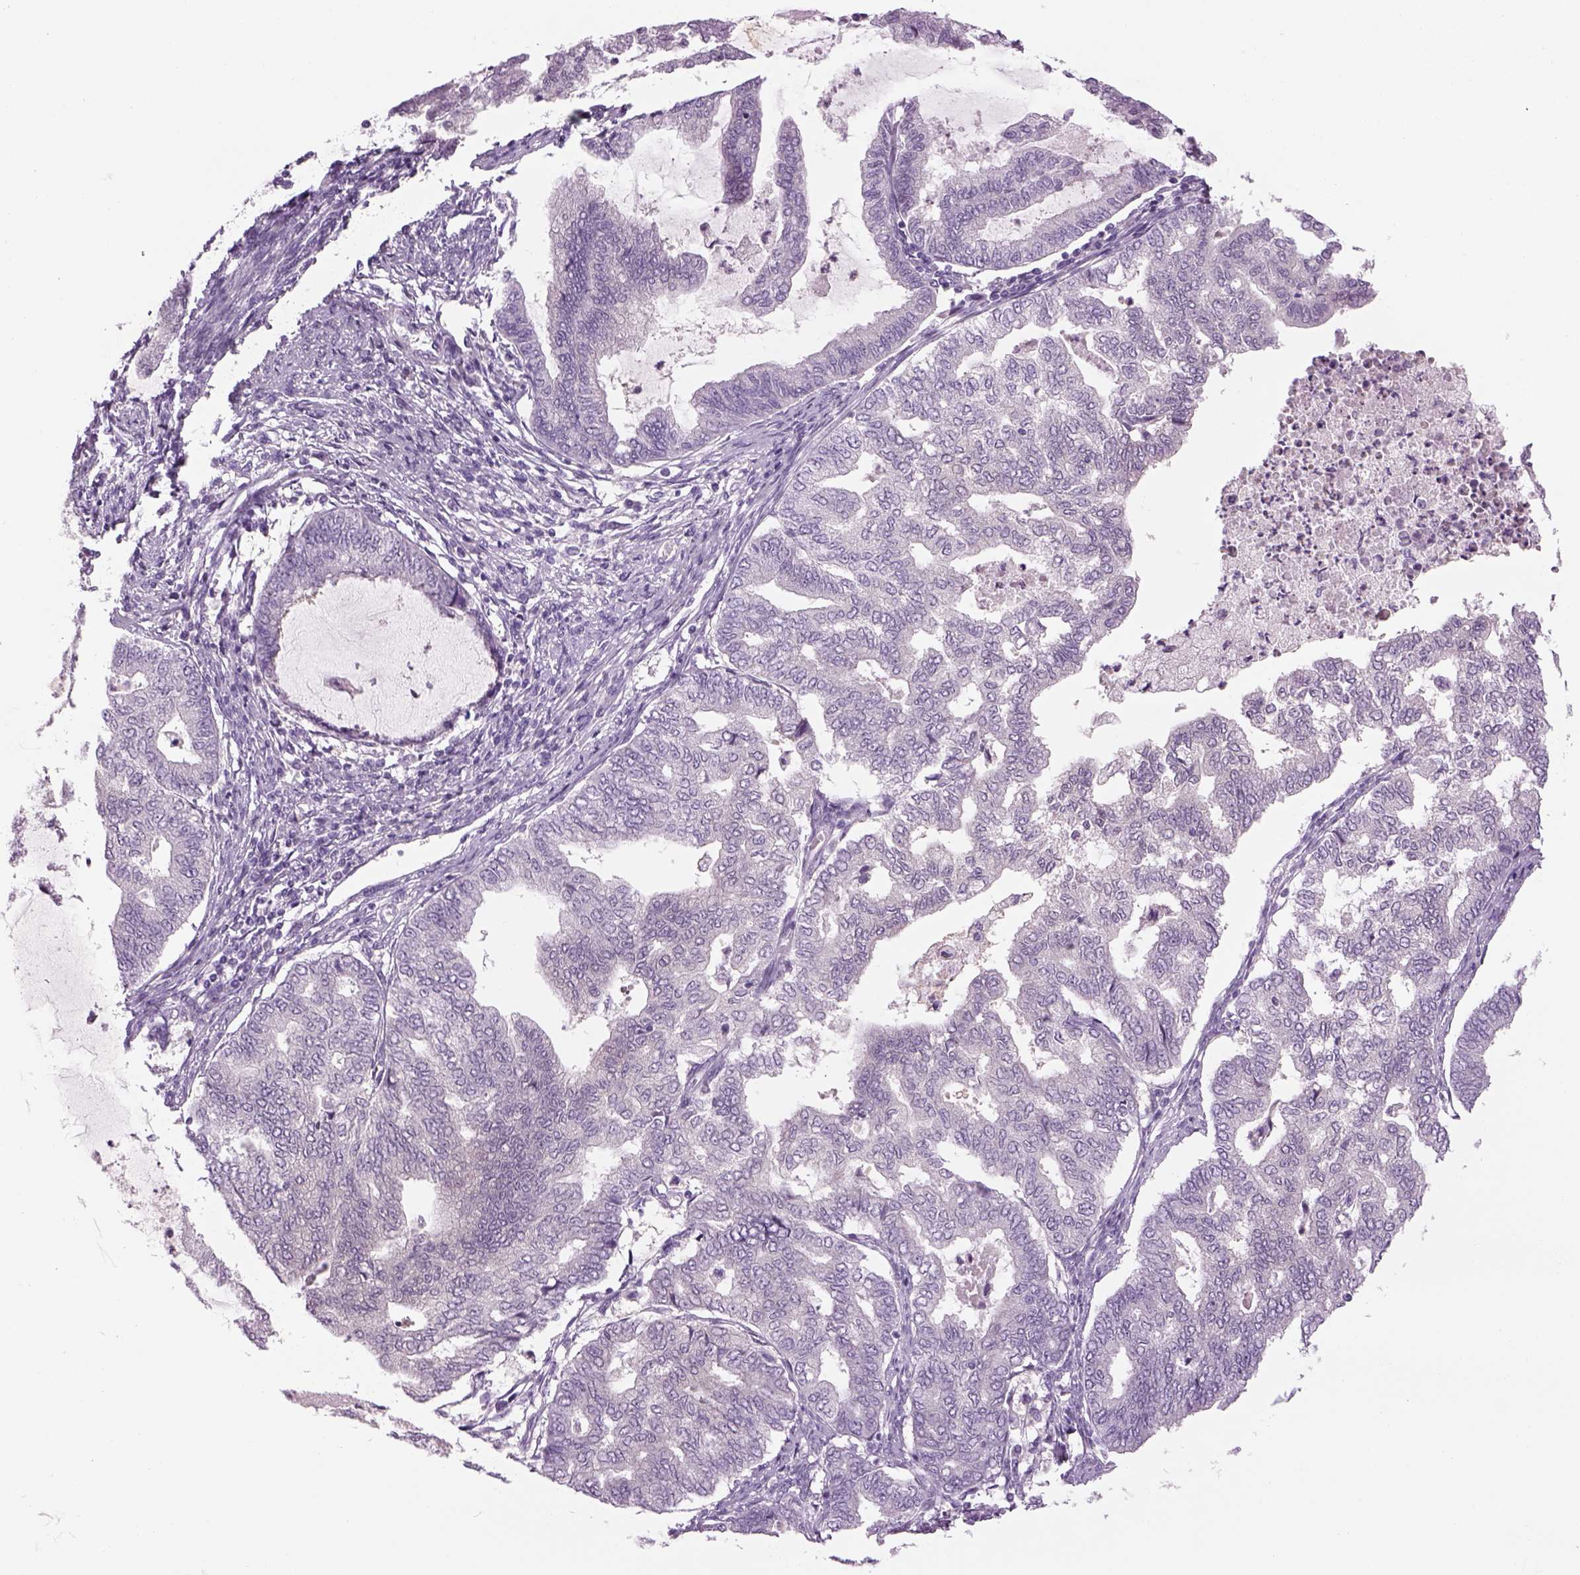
{"staining": {"intensity": "negative", "quantity": "none", "location": "none"}, "tissue": "endometrial cancer", "cell_type": "Tumor cells", "image_type": "cancer", "snomed": [{"axis": "morphology", "description": "Adenocarcinoma, NOS"}, {"axis": "topography", "description": "Endometrium"}], "caption": "DAB (3,3'-diaminobenzidine) immunohistochemical staining of endometrial cancer (adenocarcinoma) demonstrates no significant positivity in tumor cells.", "gene": "MDH1B", "patient": {"sex": "female", "age": 79}}